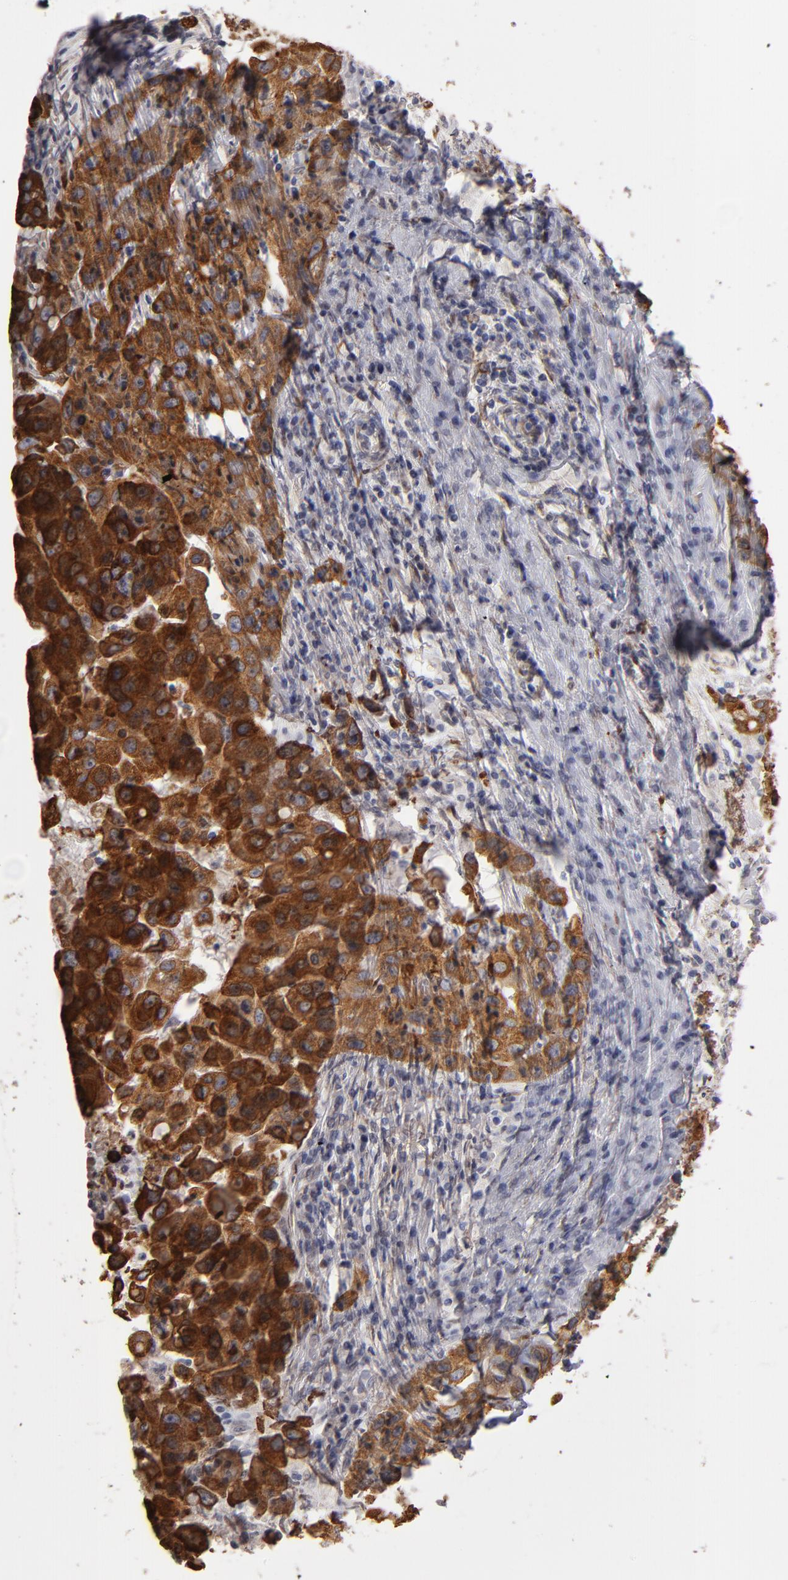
{"staining": {"intensity": "moderate", "quantity": ">75%", "location": "cytoplasmic/membranous"}, "tissue": "breast cancer", "cell_type": "Tumor cells", "image_type": "cancer", "snomed": [{"axis": "morphology", "description": "Duct carcinoma"}, {"axis": "topography", "description": "Breast"}], "caption": "High-power microscopy captured an immunohistochemistry micrograph of breast cancer, revealing moderate cytoplasmic/membranous positivity in about >75% of tumor cells. (brown staining indicates protein expression, while blue staining denotes nuclei).", "gene": "PGRMC1", "patient": {"sex": "female", "age": 27}}